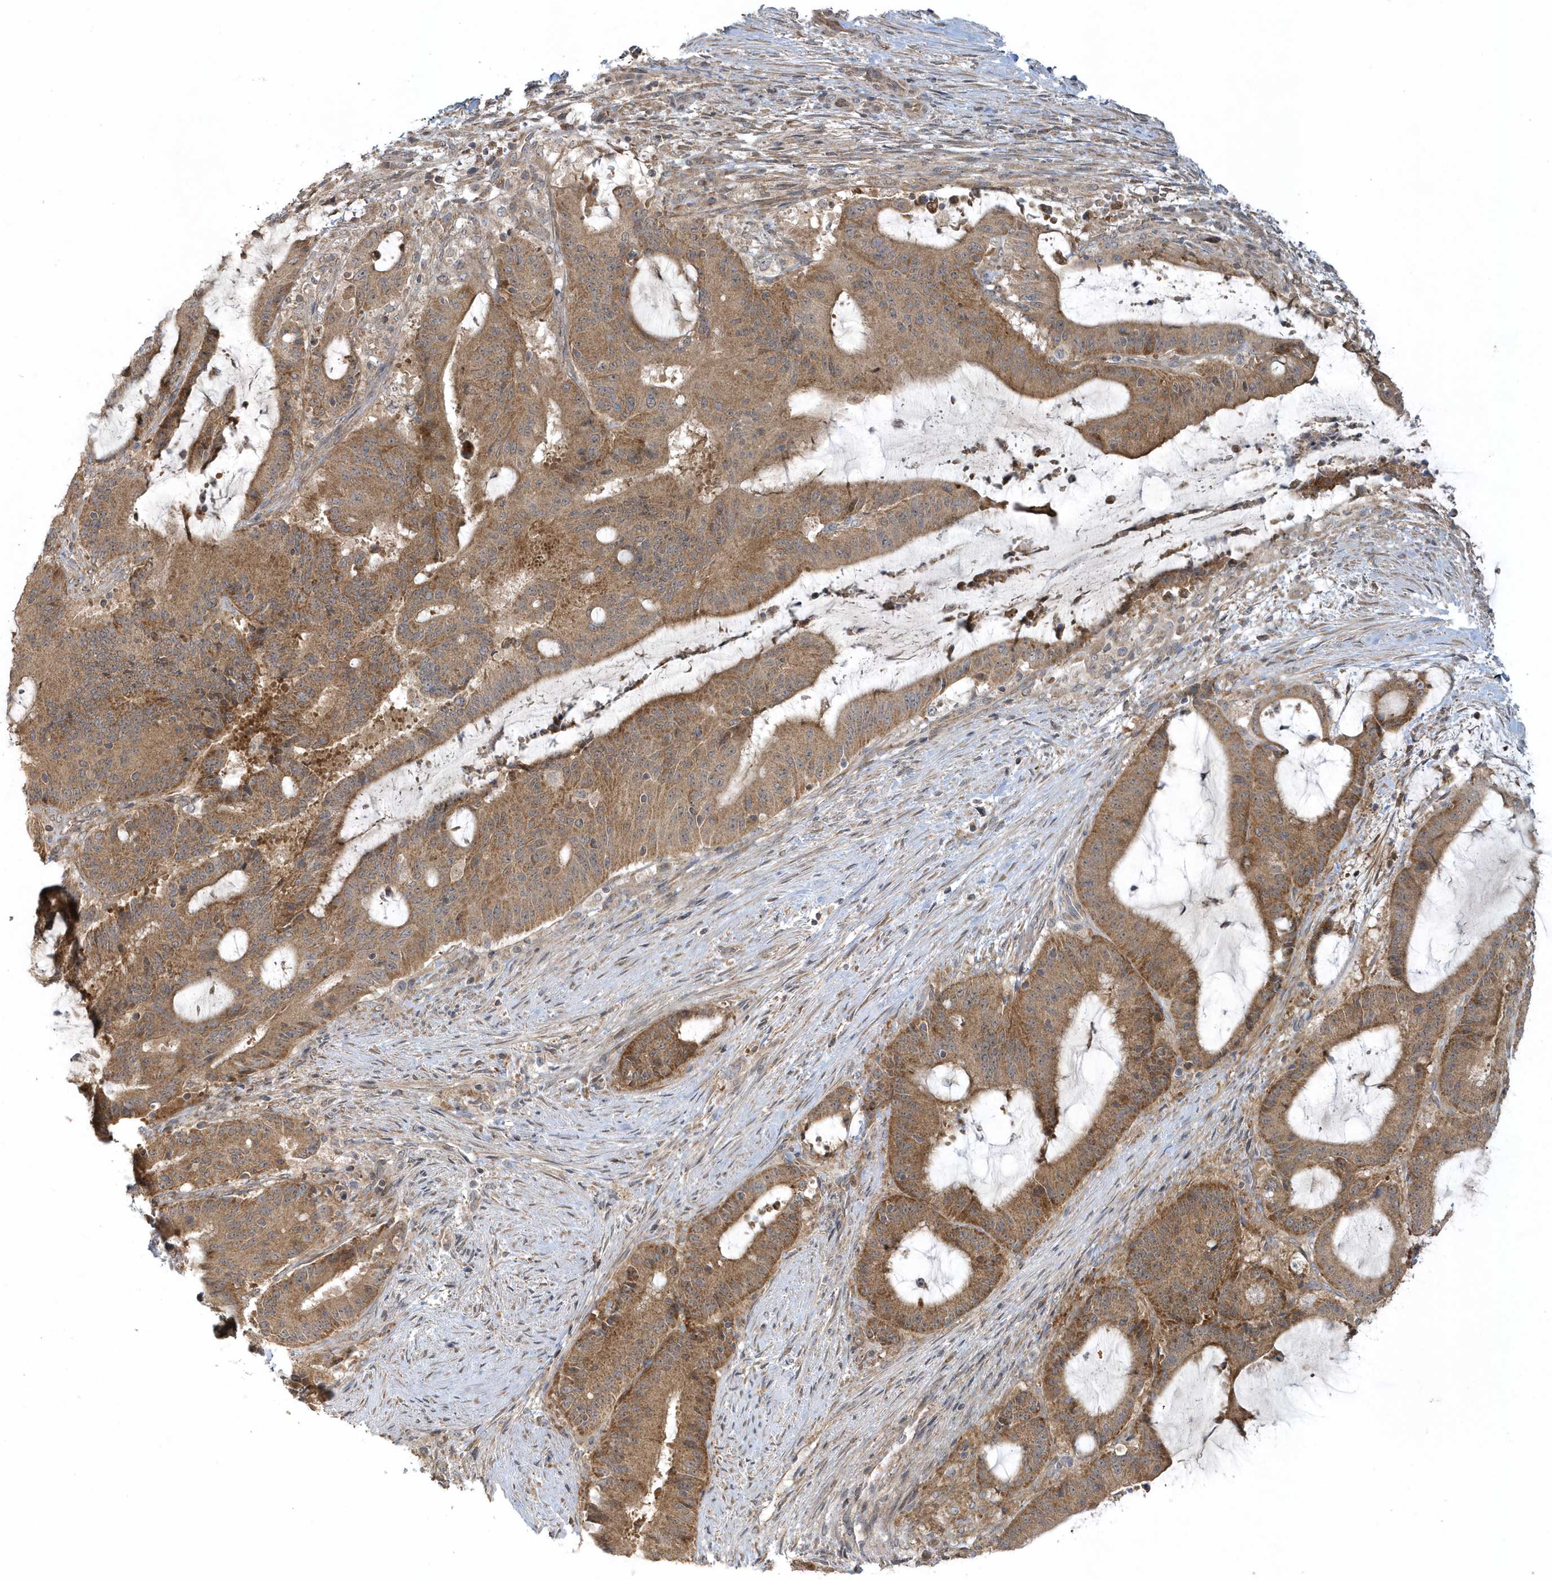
{"staining": {"intensity": "moderate", "quantity": ">75%", "location": "cytoplasmic/membranous"}, "tissue": "liver cancer", "cell_type": "Tumor cells", "image_type": "cancer", "snomed": [{"axis": "morphology", "description": "Normal tissue, NOS"}, {"axis": "morphology", "description": "Cholangiocarcinoma"}, {"axis": "topography", "description": "Liver"}, {"axis": "topography", "description": "Peripheral nerve tissue"}], "caption": "Protein staining of cholangiocarcinoma (liver) tissue demonstrates moderate cytoplasmic/membranous staining in approximately >75% of tumor cells.", "gene": "THG1L", "patient": {"sex": "female", "age": 73}}